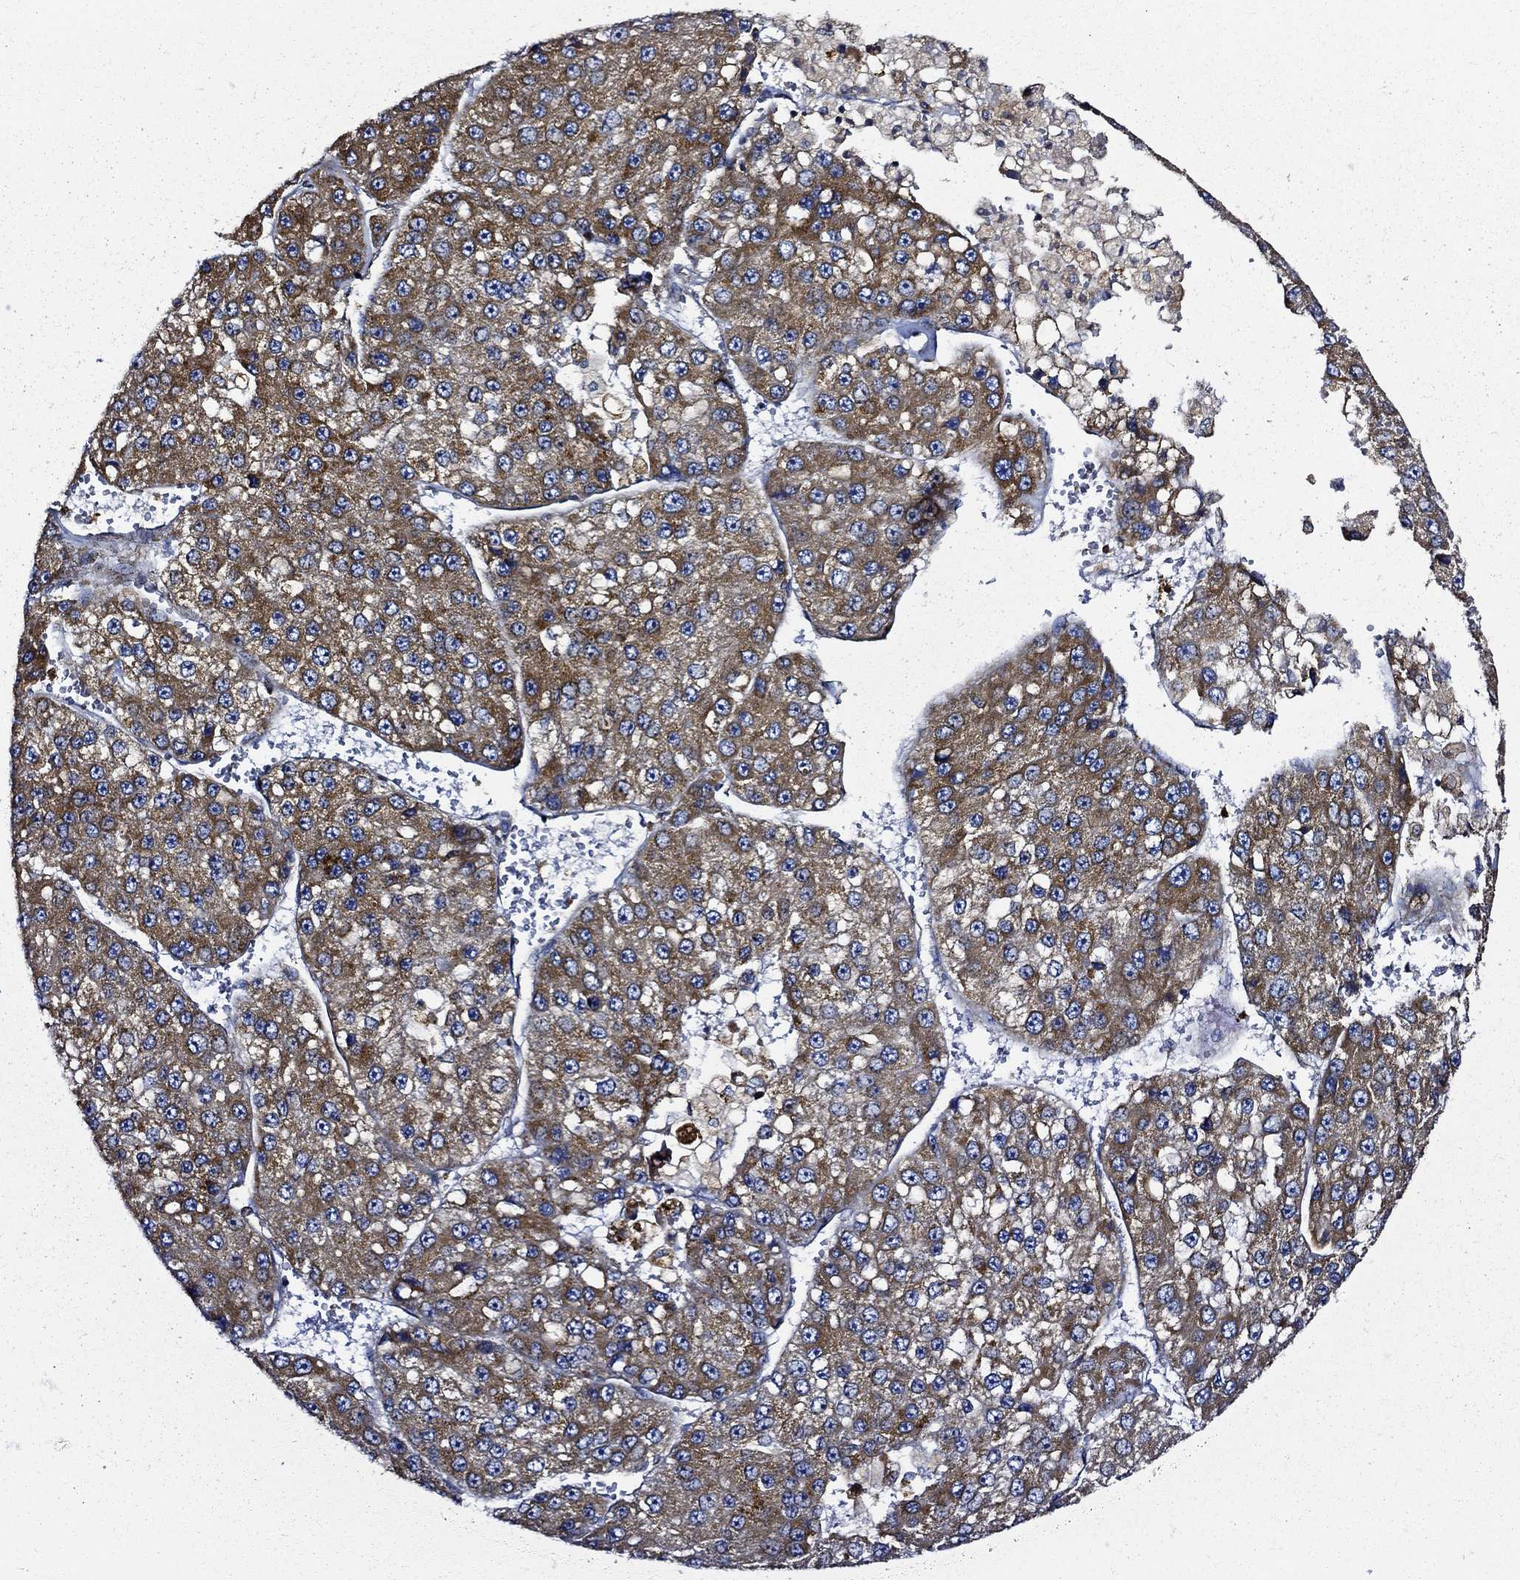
{"staining": {"intensity": "moderate", "quantity": ">75%", "location": "cytoplasmic/membranous"}, "tissue": "liver cancer", "cell_type": "Tumor cells", "image_type": "cancer", "snomed": [{"axis": "morphology", "description": "Carcinoma, Hepatocellular, NOS"}, {"axis": "topography", "description": "Liver"}], "caption": "High-power microscopy captured an immunohistochemistry (IHC) micrograph of liver cancer, revealing moderate cytoplasmic/membranous expression in about >75% of tumor cells. The staining is performed using DAB (3,3'-diaminobenzidine) brown chromogen to label protein expression. The nuclei are counter-stained blue using hematoxylin.", "gene": "PRDX4", "patient": {"sex": "female", "age": 73}}